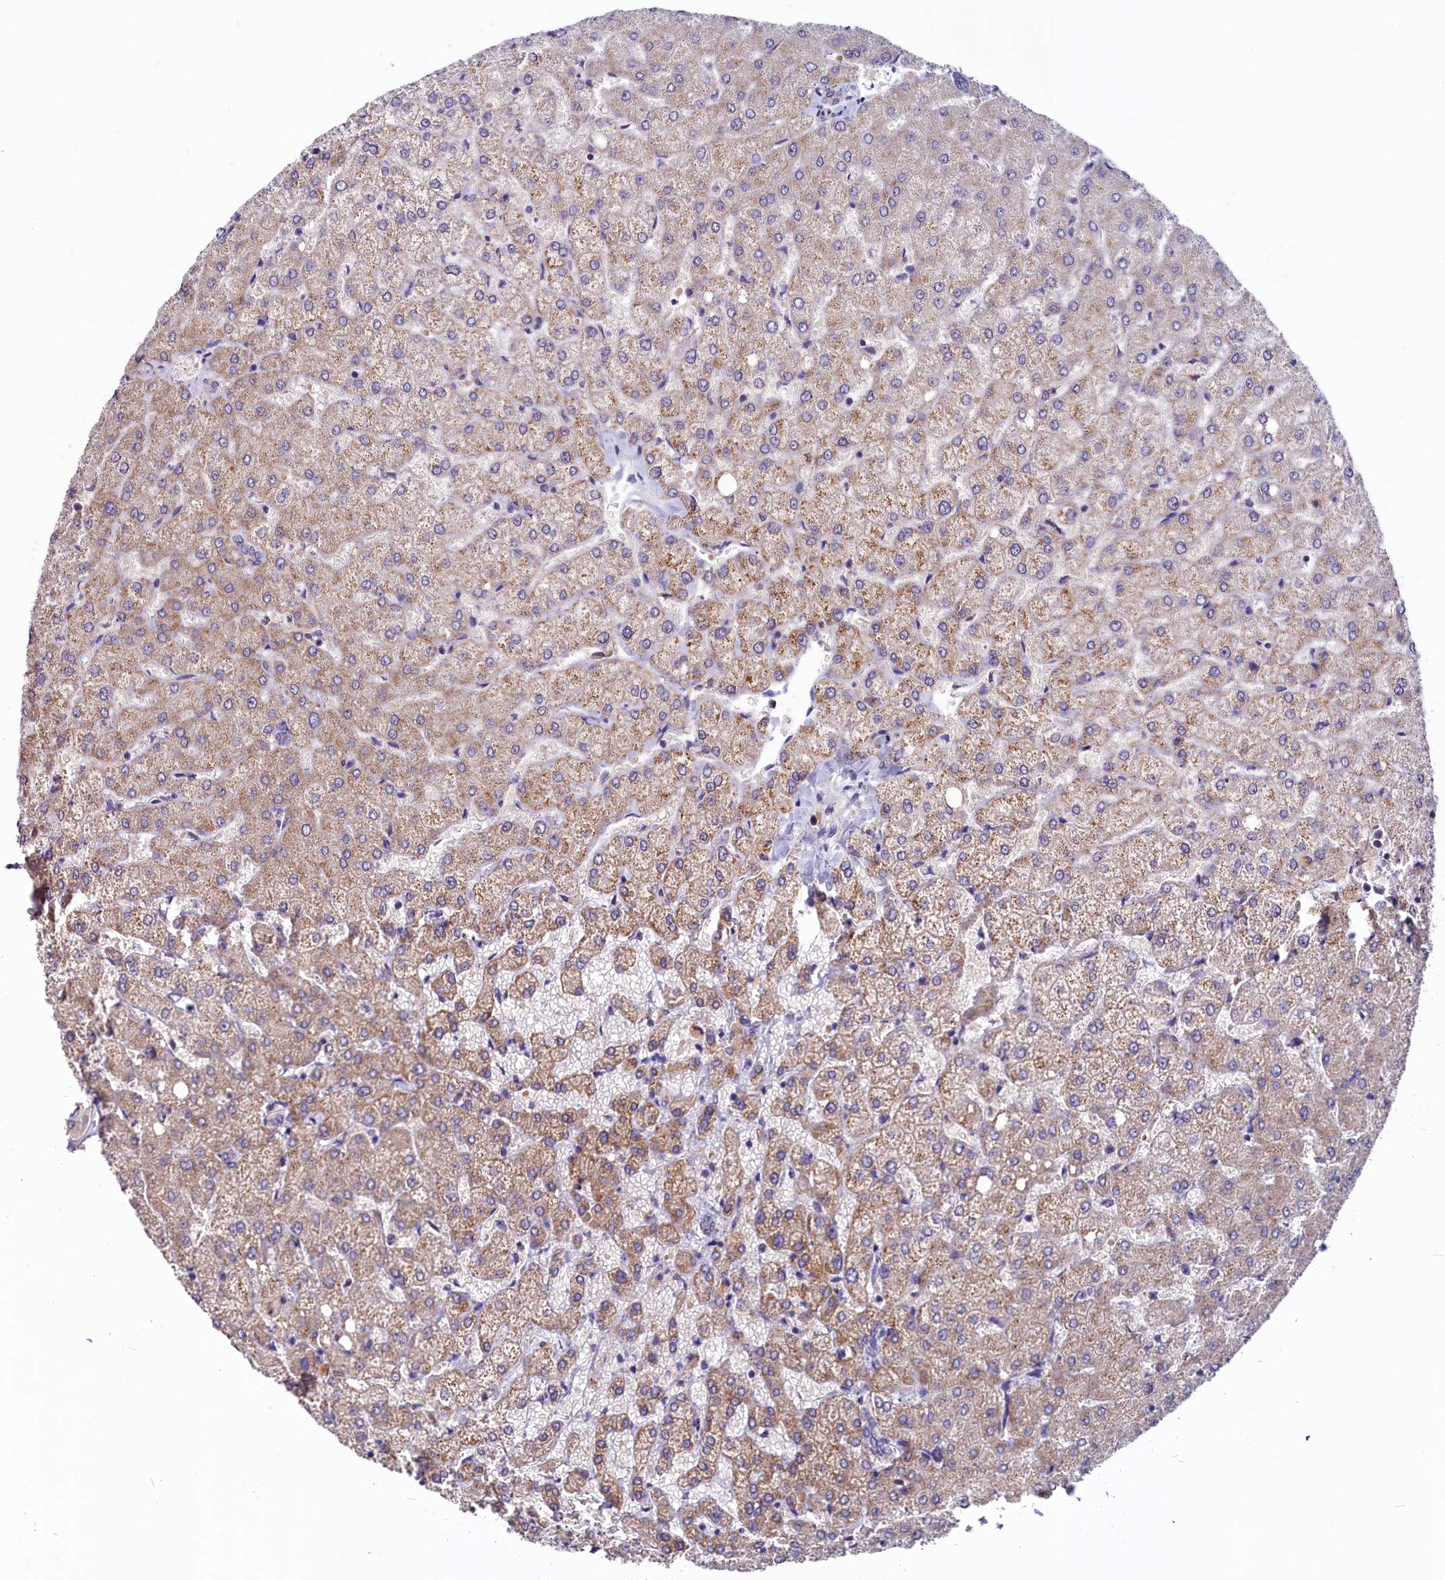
{"staining": {"intensity": "negative", "quantity": "none", "location": "none"}, "tissue": "liver", "cell_type": "Cholangiocytes", "image_type": "normal", "snomed": [{"axis": "morphology", "description": "Normal tissue, NOS"}, {"axis": "topography", "description": "Liver"}], "caption": "A photomicrograph of liver stained for a protein displays no brown staining in cholangiocytes. Brightfield microscopy of immunohistochemistry stained with DAB (brown) and hematoxylin (blue), captured at high magnification.", "gene": "SLC39A6", "patient": {"sex": "female", "age": 54}}